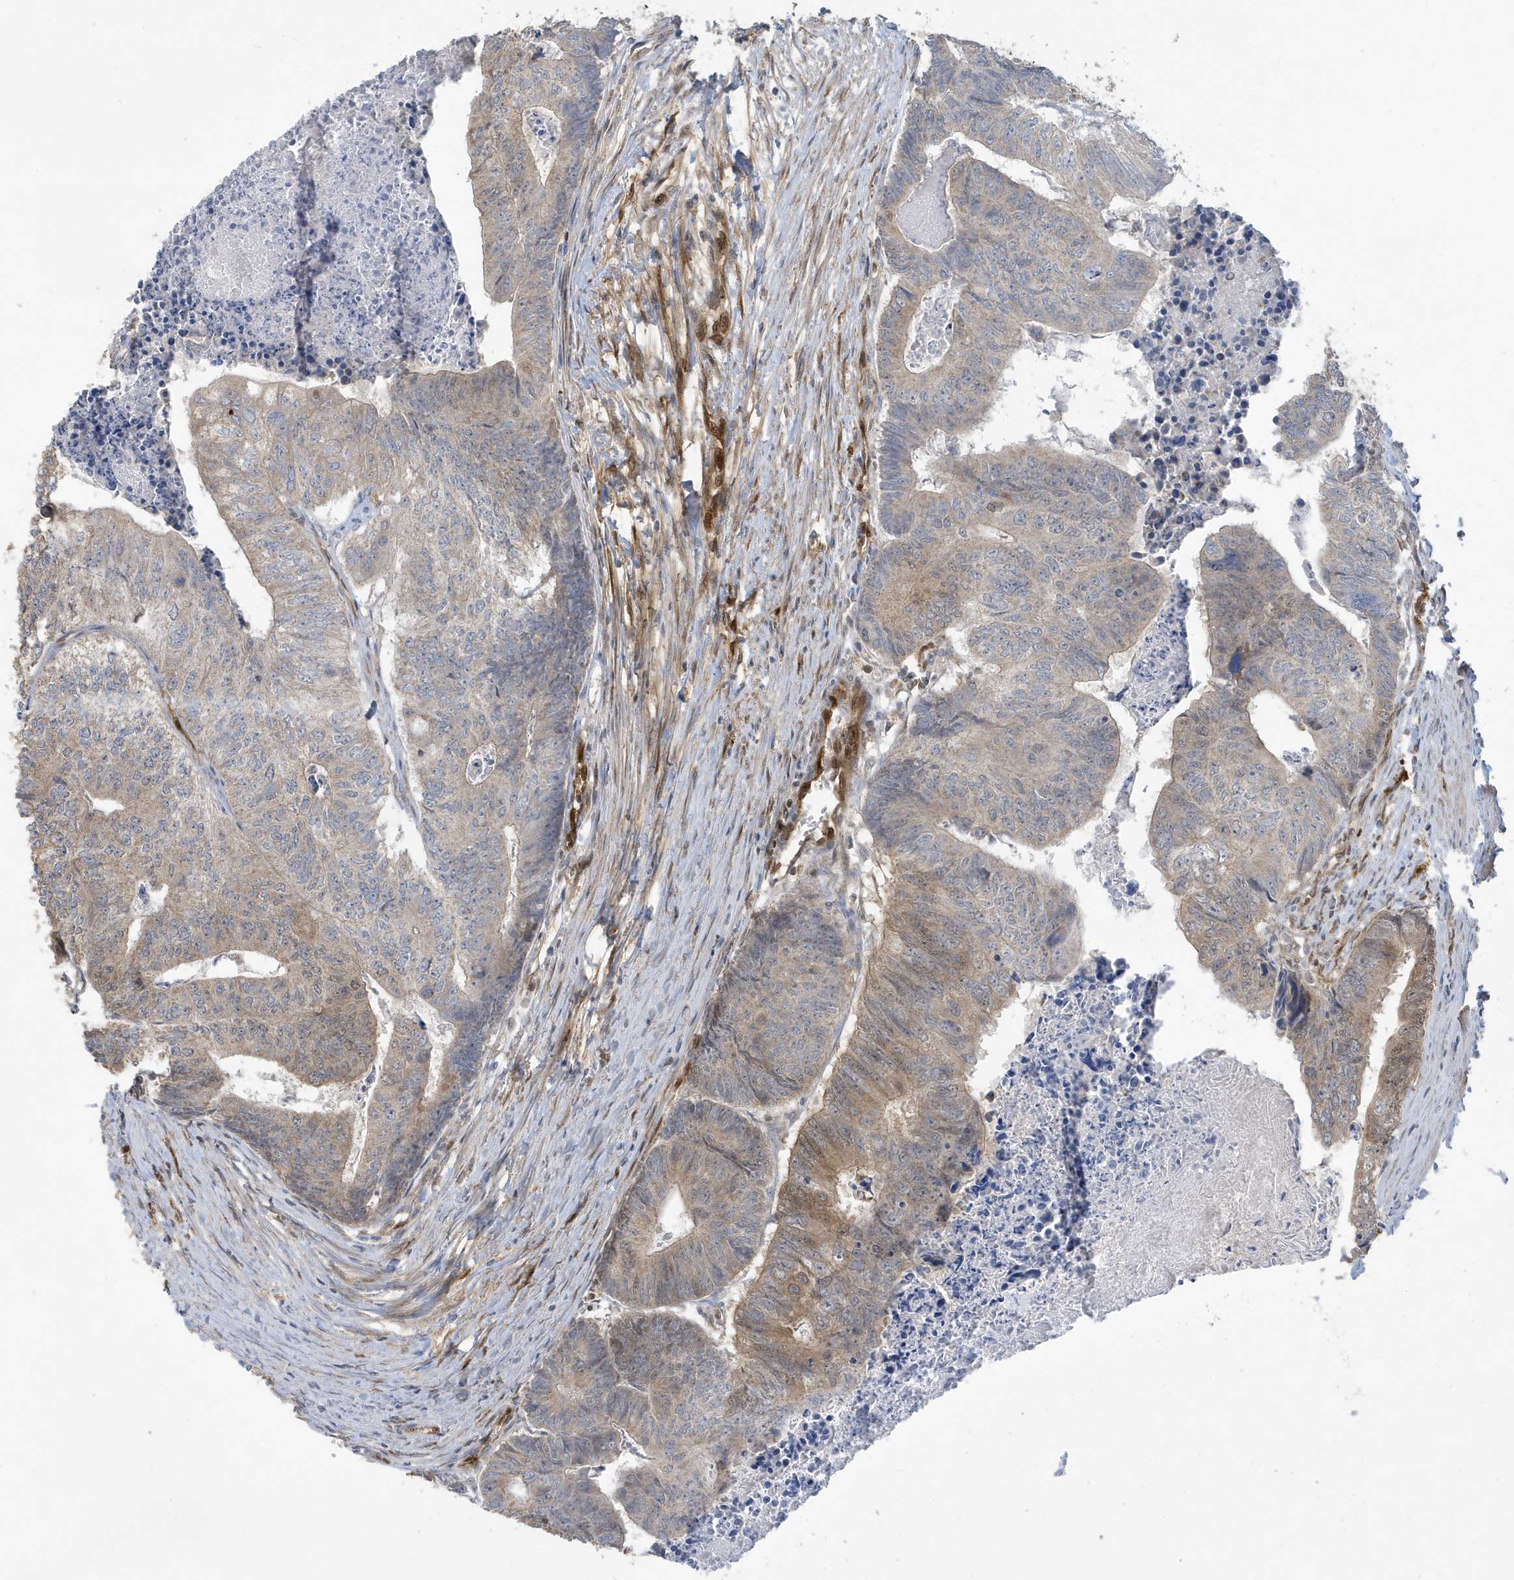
{"staining": {"intensity": "moderate", "quantity": "25%-75%", "location": "cytoplasmic/membranous"}, "tissue": "colorectal cancer", "cell_type": "Tumor cells", "image_type": "cancer", "snomed": [{"axis": "morphology", "description": "Adenocarcinoma, NOS"}, {"axis": "topography", "description": "Colon"}], "caption": "Immunohistochemistry (DAB (3,3'-diaminobenzidine)) staining of colorectal adenocarcinoma shows moderate cytoplasmic/membranous protein expression in about 25%-75% of tumor cells.", "gene": "NCOA7", "patient": {"sex": "female", "age": 67}}